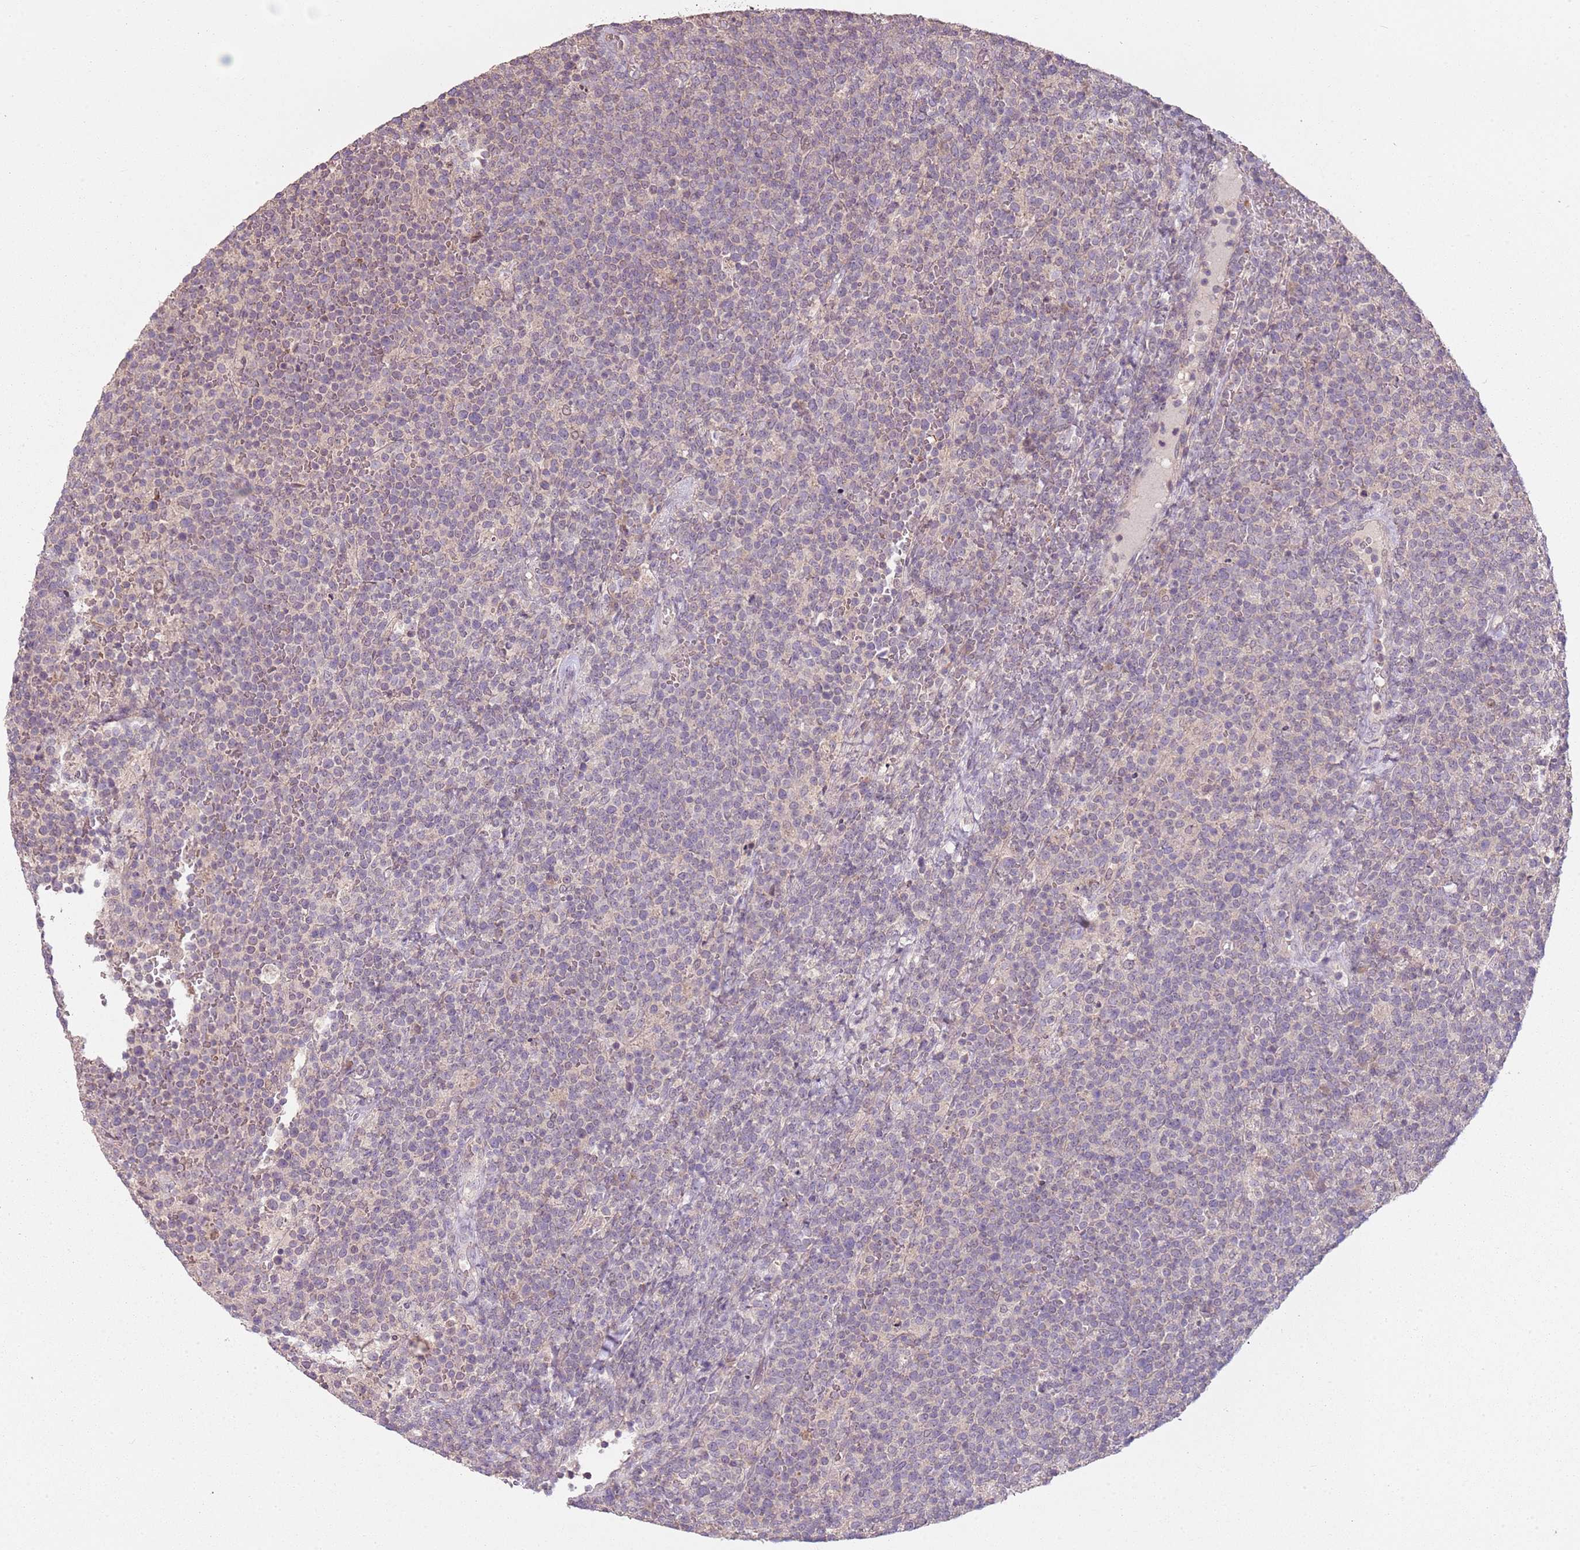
{"staining": {"intensity": "weak", "quantity": "<25%", "location": "cytoplasmic/membranous"}, "tissue": "lymphoma", "cell_type": "Tumor cells", "image_type": "cancer", "snomed": [{"axis": "morphology", "description": "Malignant lymphoma, non-Hodgkin's type, High grade"}, {"axis": "topography", "description": "Lymph node"}], "caption": "High-grade malignant lymphoma, non-Hodgkin's type was stained to show a protein in brown. There is no significant positivity in tumor cells.", "gene": "TEKT4", "patient": {"sex": "male", "age": 61}}